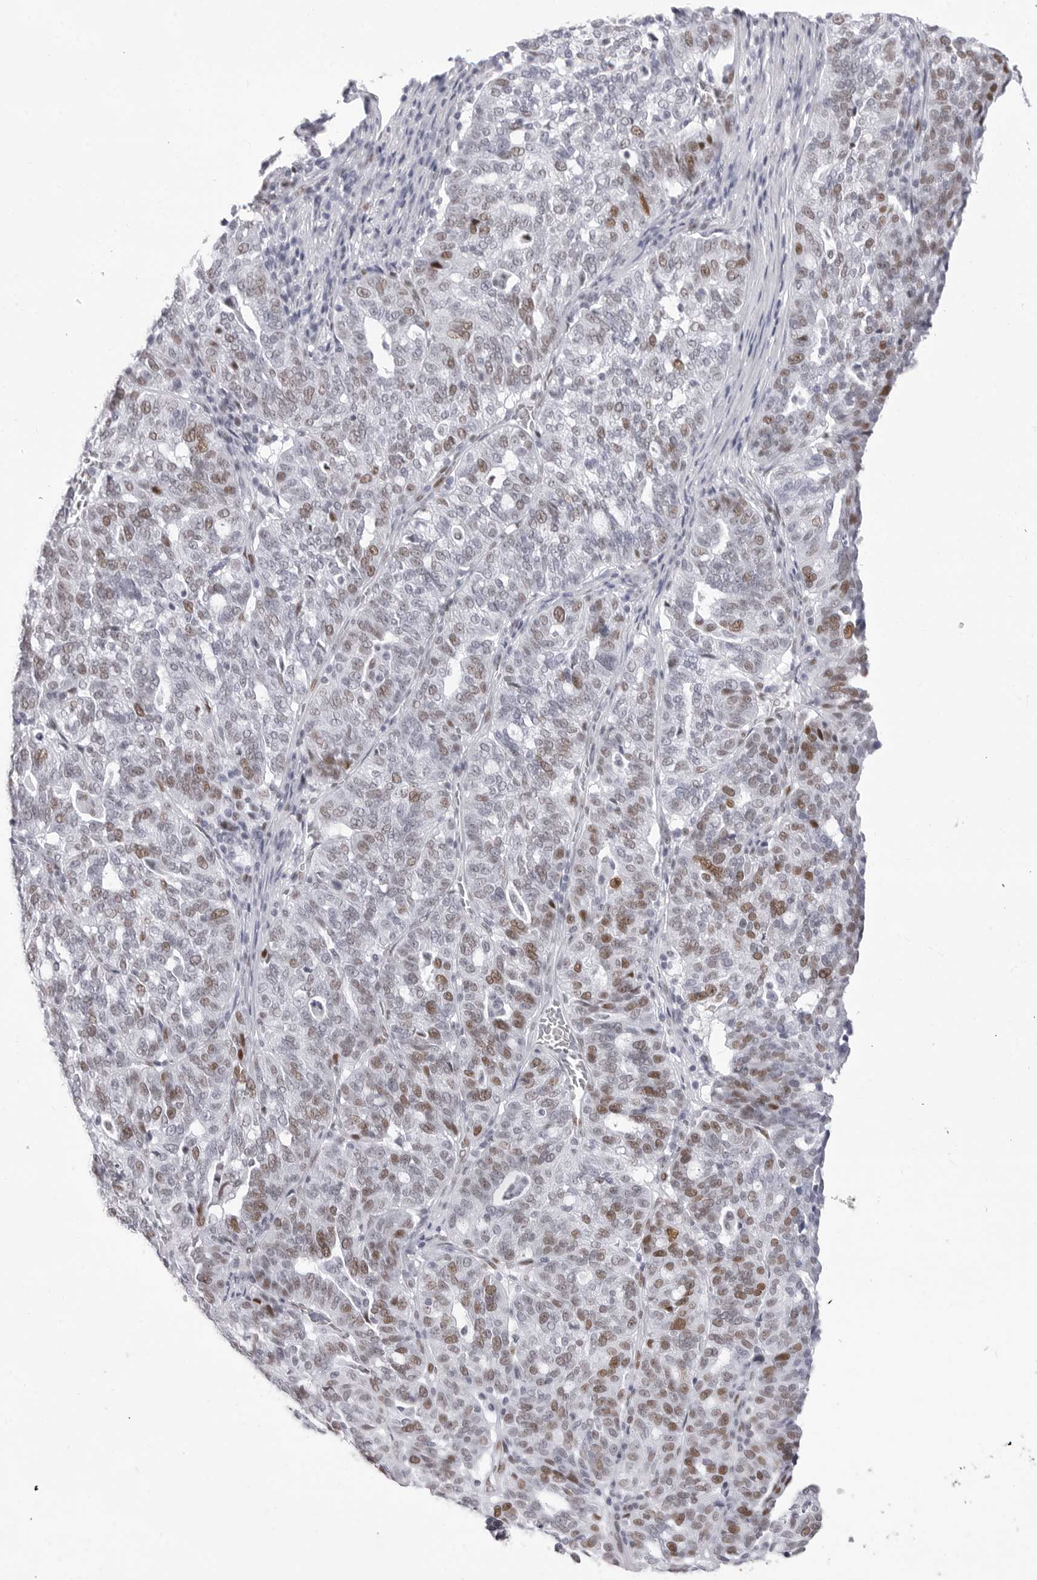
{"staining": {"intensity": "moderate", "quantity": "25%-75%", "location": "nuclear"}, "tissue": "ovarian cancer", "cell_type": "Tumor cells", "image_type": "cancer", "snomed": [{"axis": "morphology", "description": "Cystadenocarcinoma, serous, NOS"}, {"axis": "topography", "description": "Ovary"}], "caption": "A photomicrograph showing moderate nuclear staining in approximately 25%-75% of tumor cells in ovarian cancer, as visualized by brown immunohistochemical staining.", "gene": "NASP", "patient": {"sex": "female", "age": 59}}